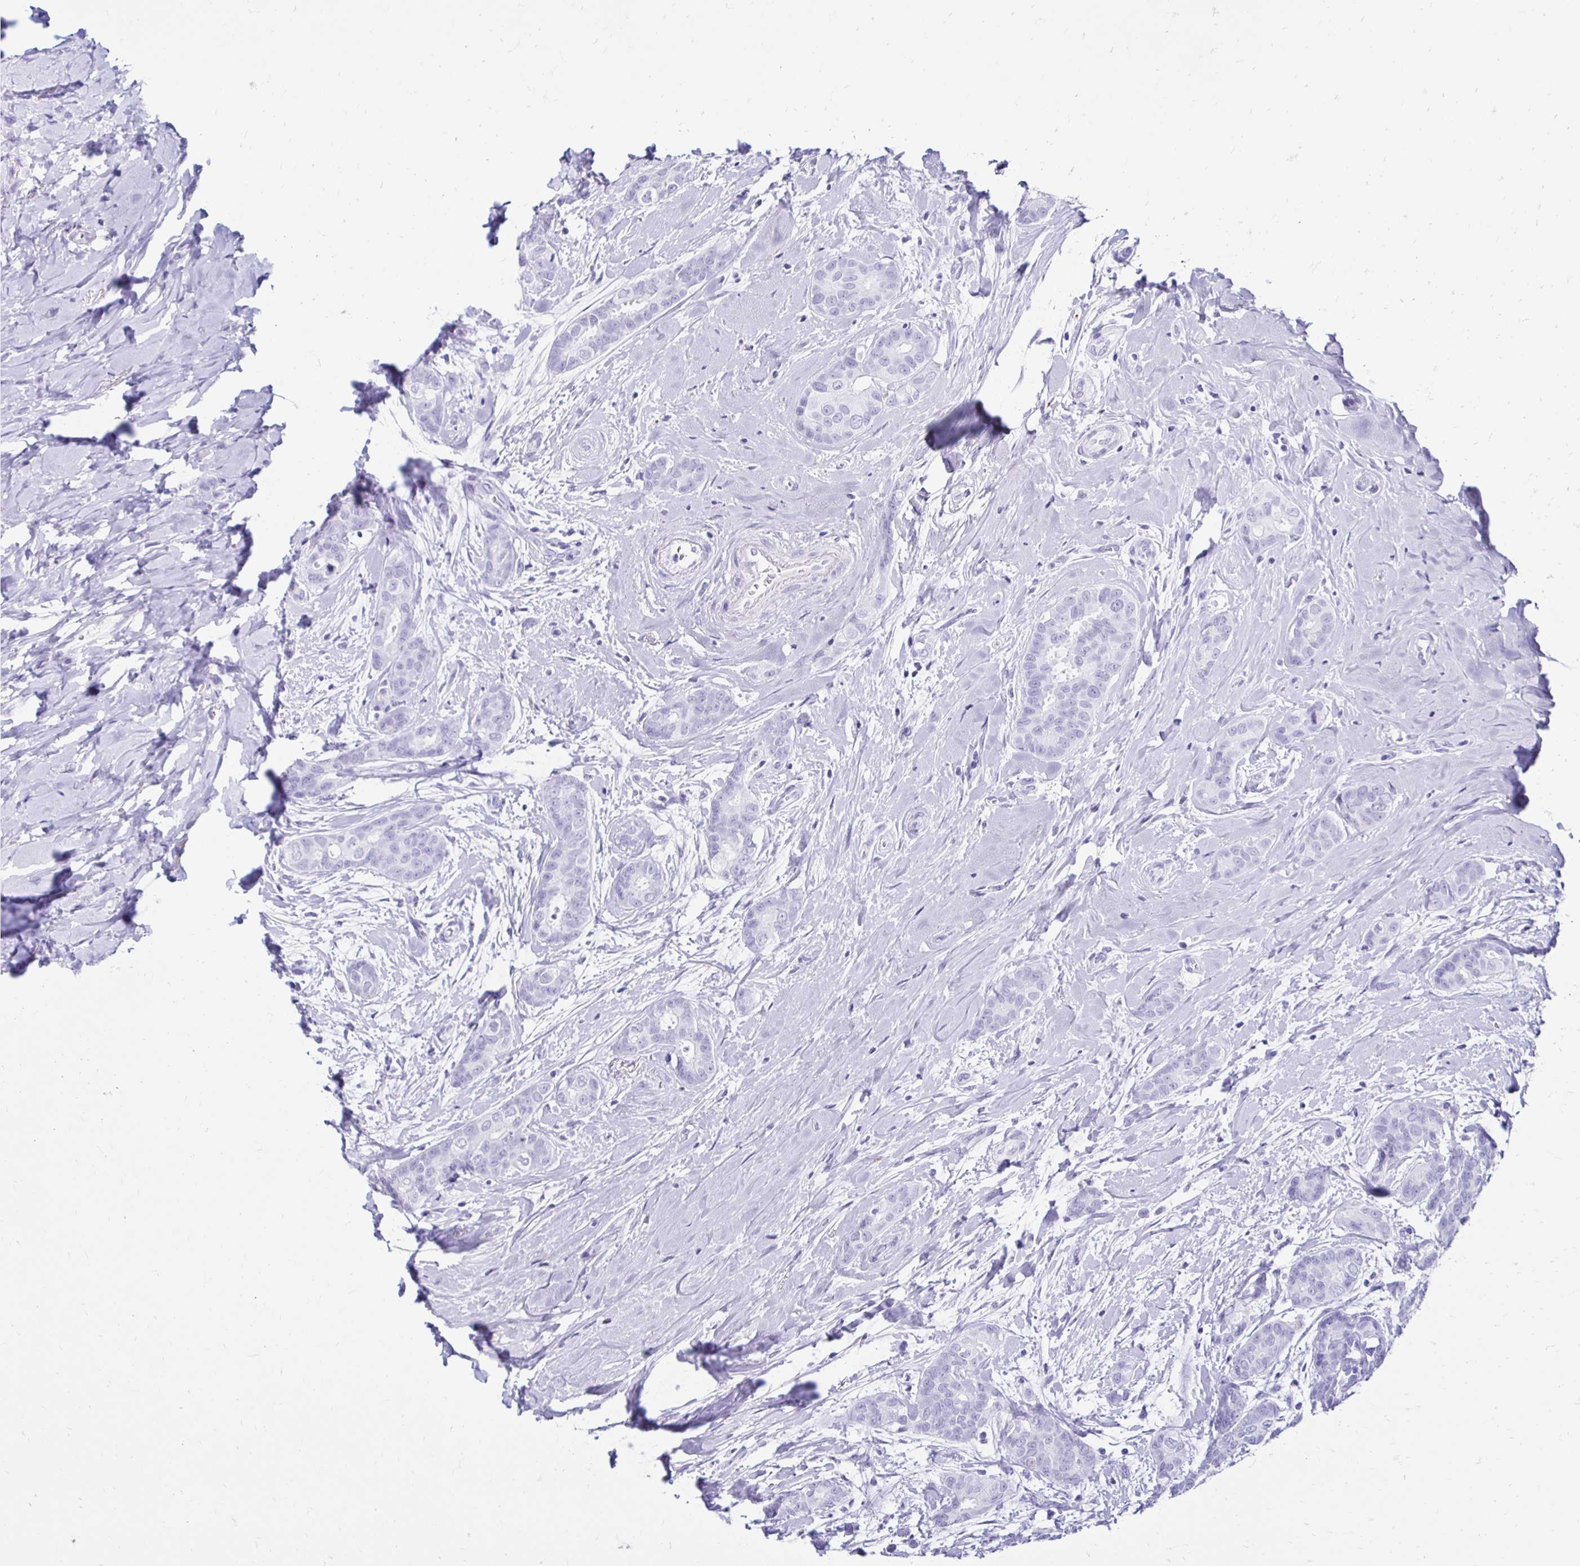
{"staining": {"intensity": "negative", "quantity": "none", "location": "none"}, "tissue": "breast cancer", "cell_type": "Tumor cells", "image_type": "cancer", "snomed": [{"axis": "morphology", "description": "Duct carcinoma"}, {"axis": "topography", "description": "Breast"}], "caption": "This photomicrograph is of breast intraductal carcinoma stained with immunohistochemistry (IHC) to label a protein in brown with the nuclei are counter-stained blue. There is no staining in tumor cells.", "gene": "CST5", "patient": {"sex": "female", "age": 45}}